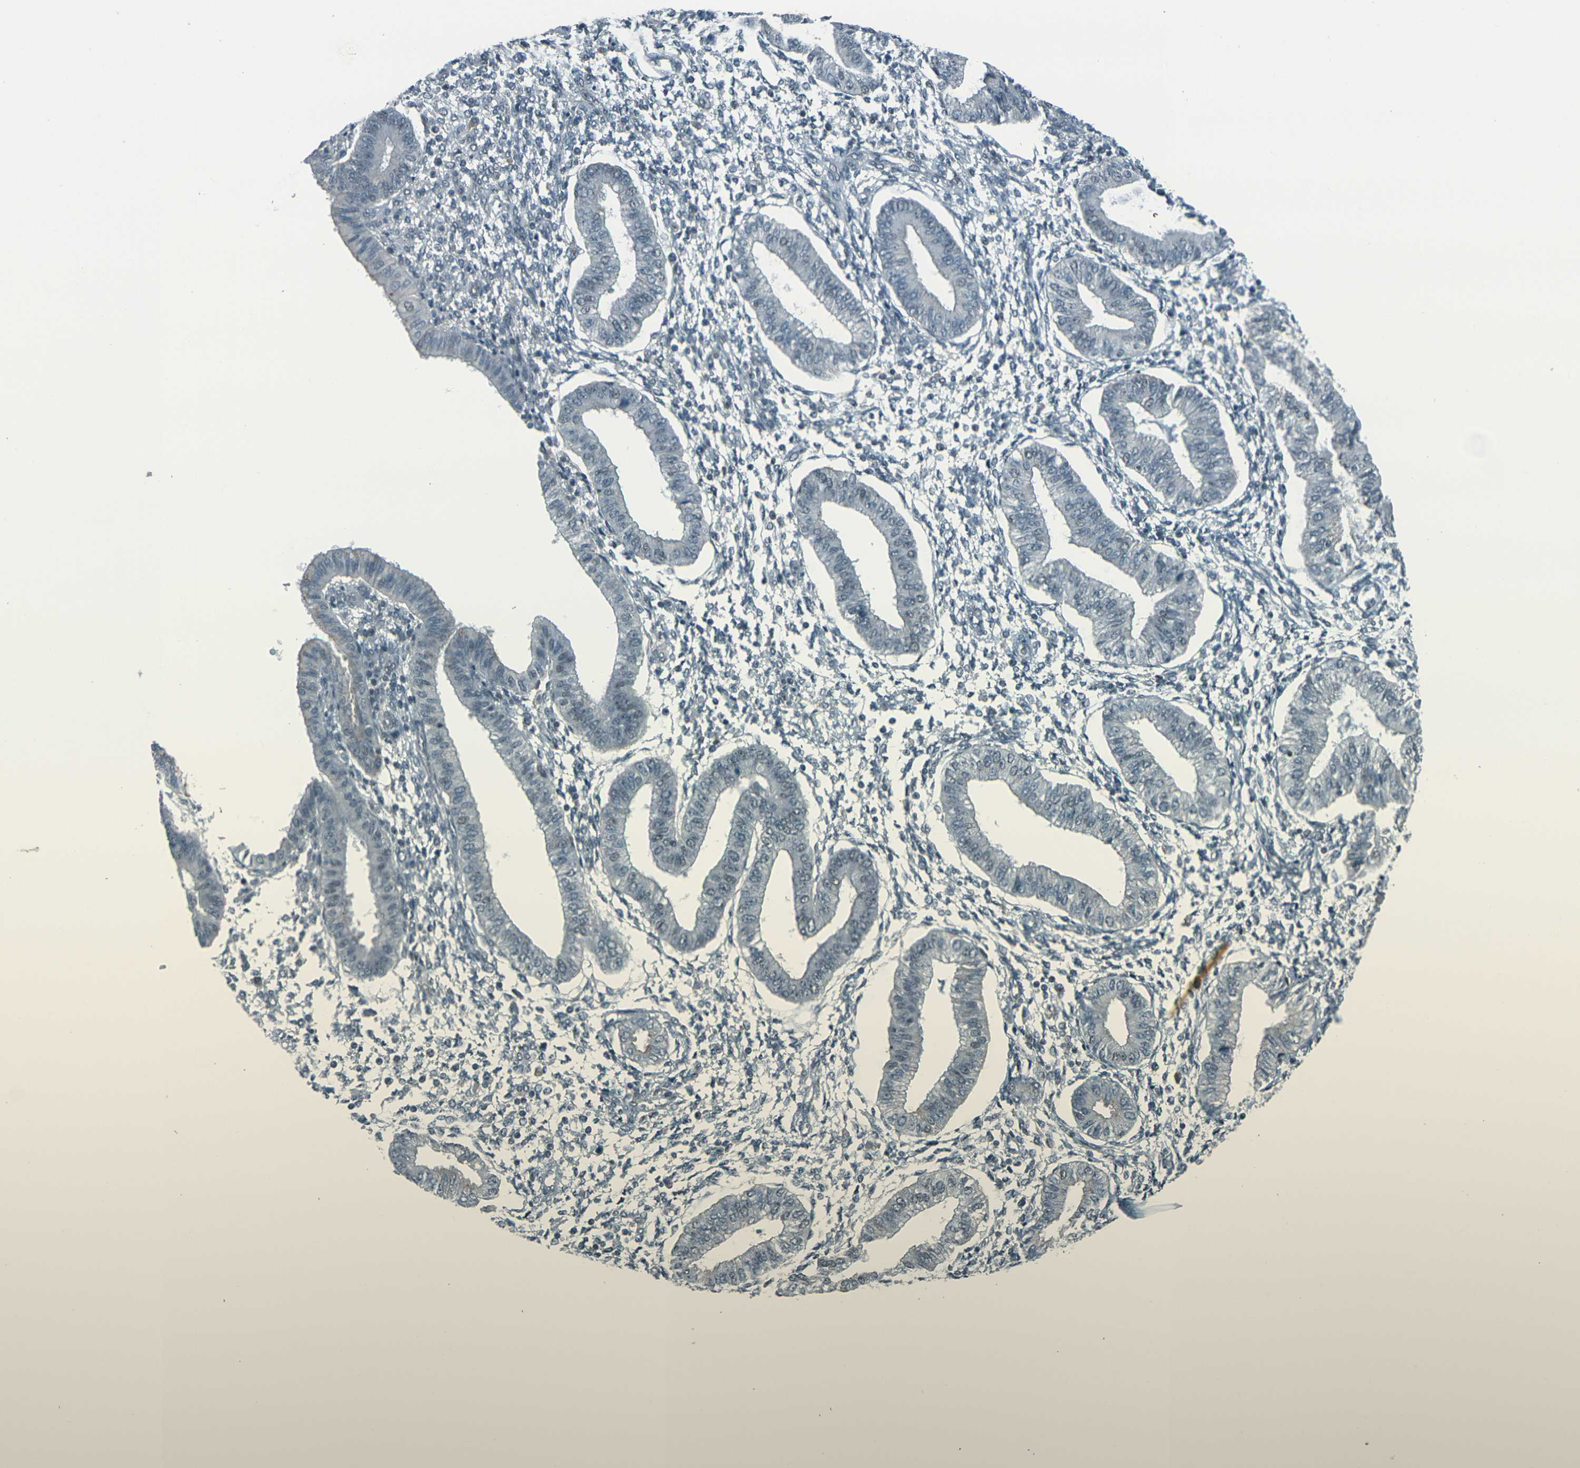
{"staining": {"intensity": "negative", "quantity": "none", "location": "none"}, "tissue": "endometrium", "cell_type": "Cells in endometrial stroma", "image_type": "normal", "snomed": [{"axis": "morphology", "description": "Normal tissue, NOS"}, {"axis": "topography", "description": "Endometrium"}], "caption": "Histopathology image shows no significant protein positivity in cells in endometrial stroma of normal endometrium.", "gene": "GPR19", "patient": {"sex": "female", "age": 50}}